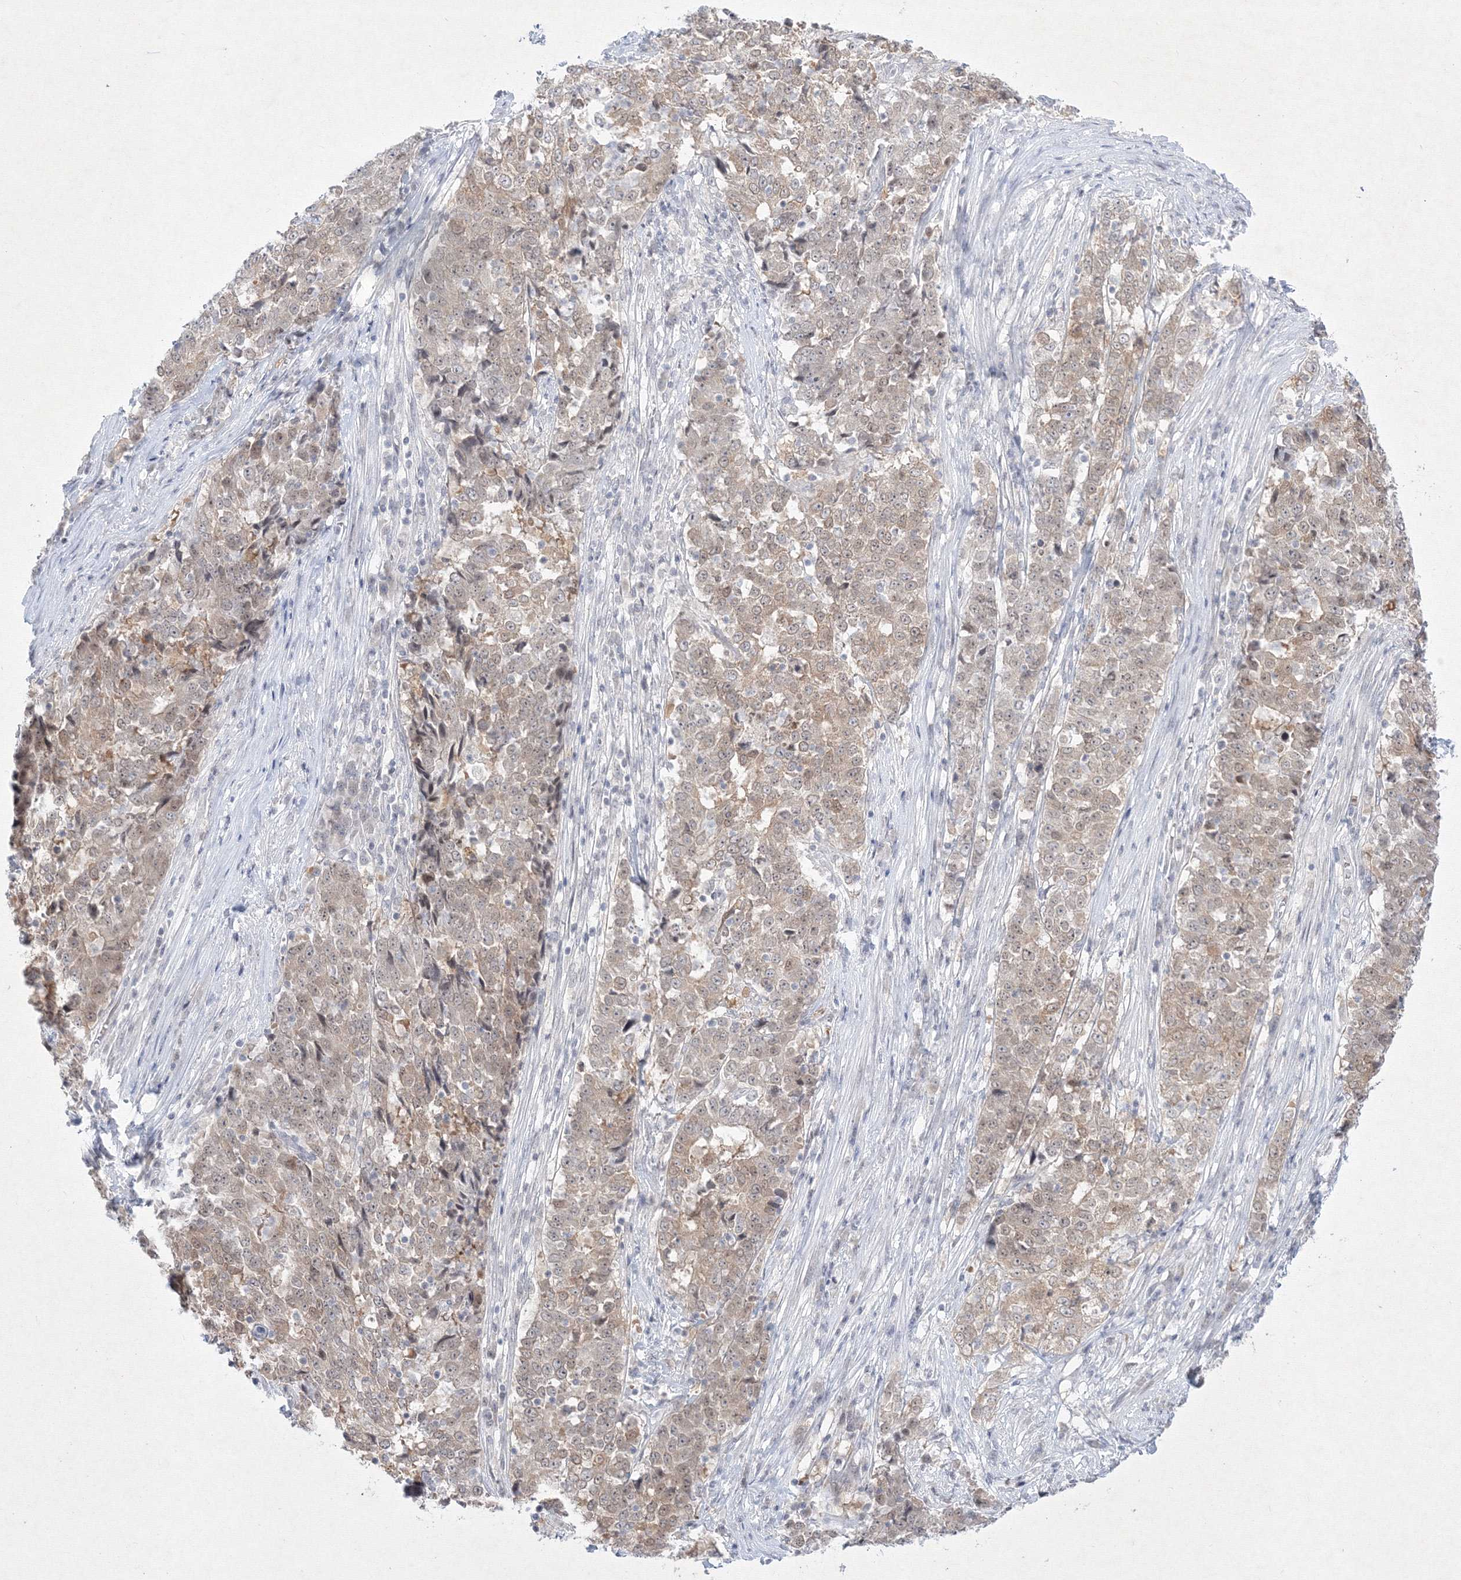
{"staining": {"intensity": "weak", "quantity": "25%-75%", "location": "cytoplasmic/membranous,nuclear"}, "tissue": "stomach cancer", "cell_type": "Tumor cells", "image_type": "cancer", "snomed": [{"axis": "morphology", "description": "Adenocarcinoma, NOS"}, {"axis": "topography", "description": "Stomach"}], "caption": "Immunohistochemistry (IHC) image of neoplastic tissue: stomach adenocarcinoma stained using immunohistochemistry reveals low levels of weak protein expression localized specifically in the cytoplasmic/membranous and nuclear of tumor cells, appearing as a cytoplasmic/membranous and nuclear brown color.", "gene": "NXPE3", "patient": {"sex": "male", "age": 59}}